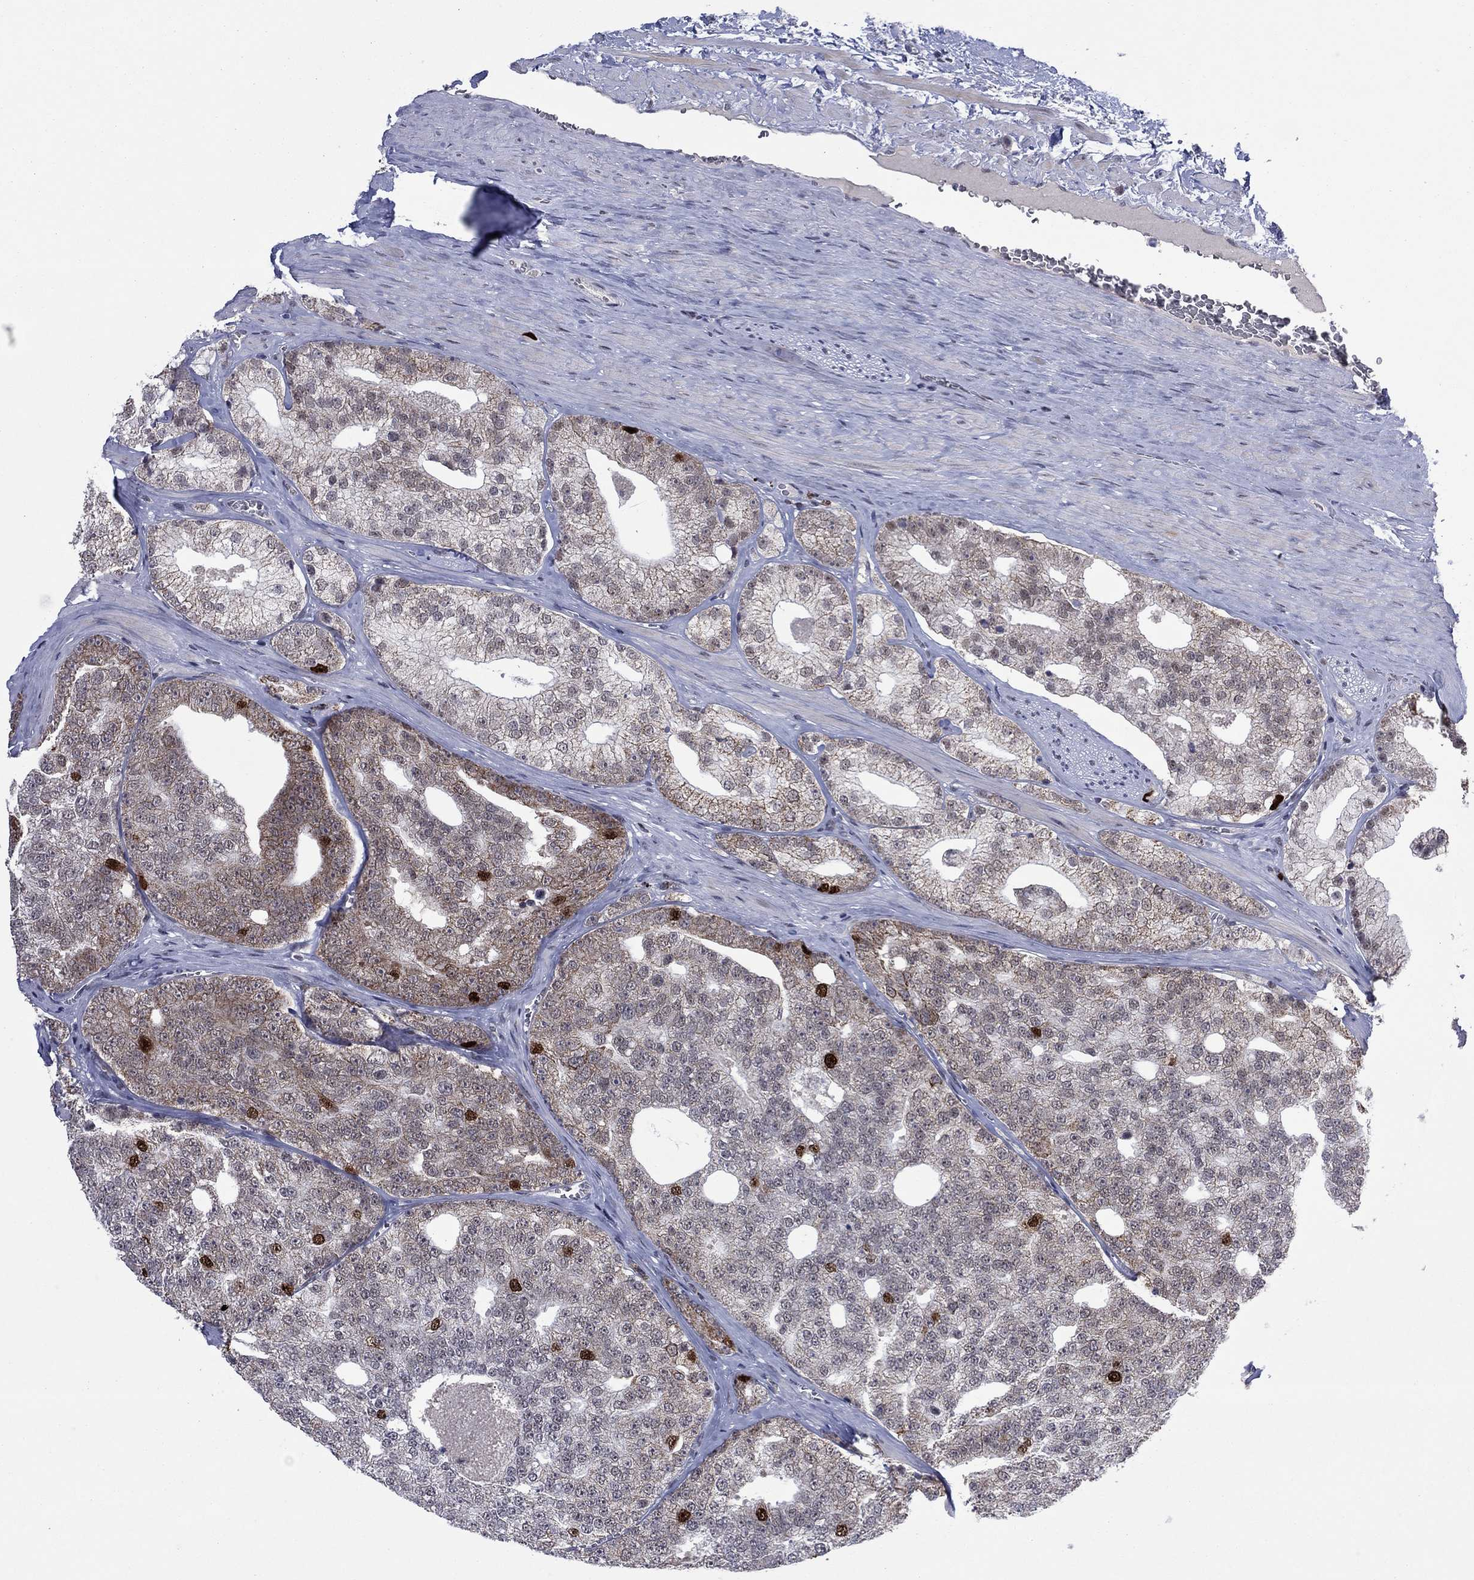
{"staining": {"intensity": "strong", "quantity": "<25%", "location": "nuclear"}, "tissue": "prostate cancer", "cell_type": "Tumor cells", "image_type": "cancer", "snomed": [{"axis": "morphology", "description": "Adenocarcinoma, NOS"}, {"axis": "topography", "description": "Prostate and seminal vesicle, NOS"}], "caption": "Prostate cancer tissue exhibits strong nuclear positivity in approximately <25% of tumor cells, visualized by immunohistochemistry.", "gene": "CDCA5", "patient": {"sex": "male", "age": 62}}